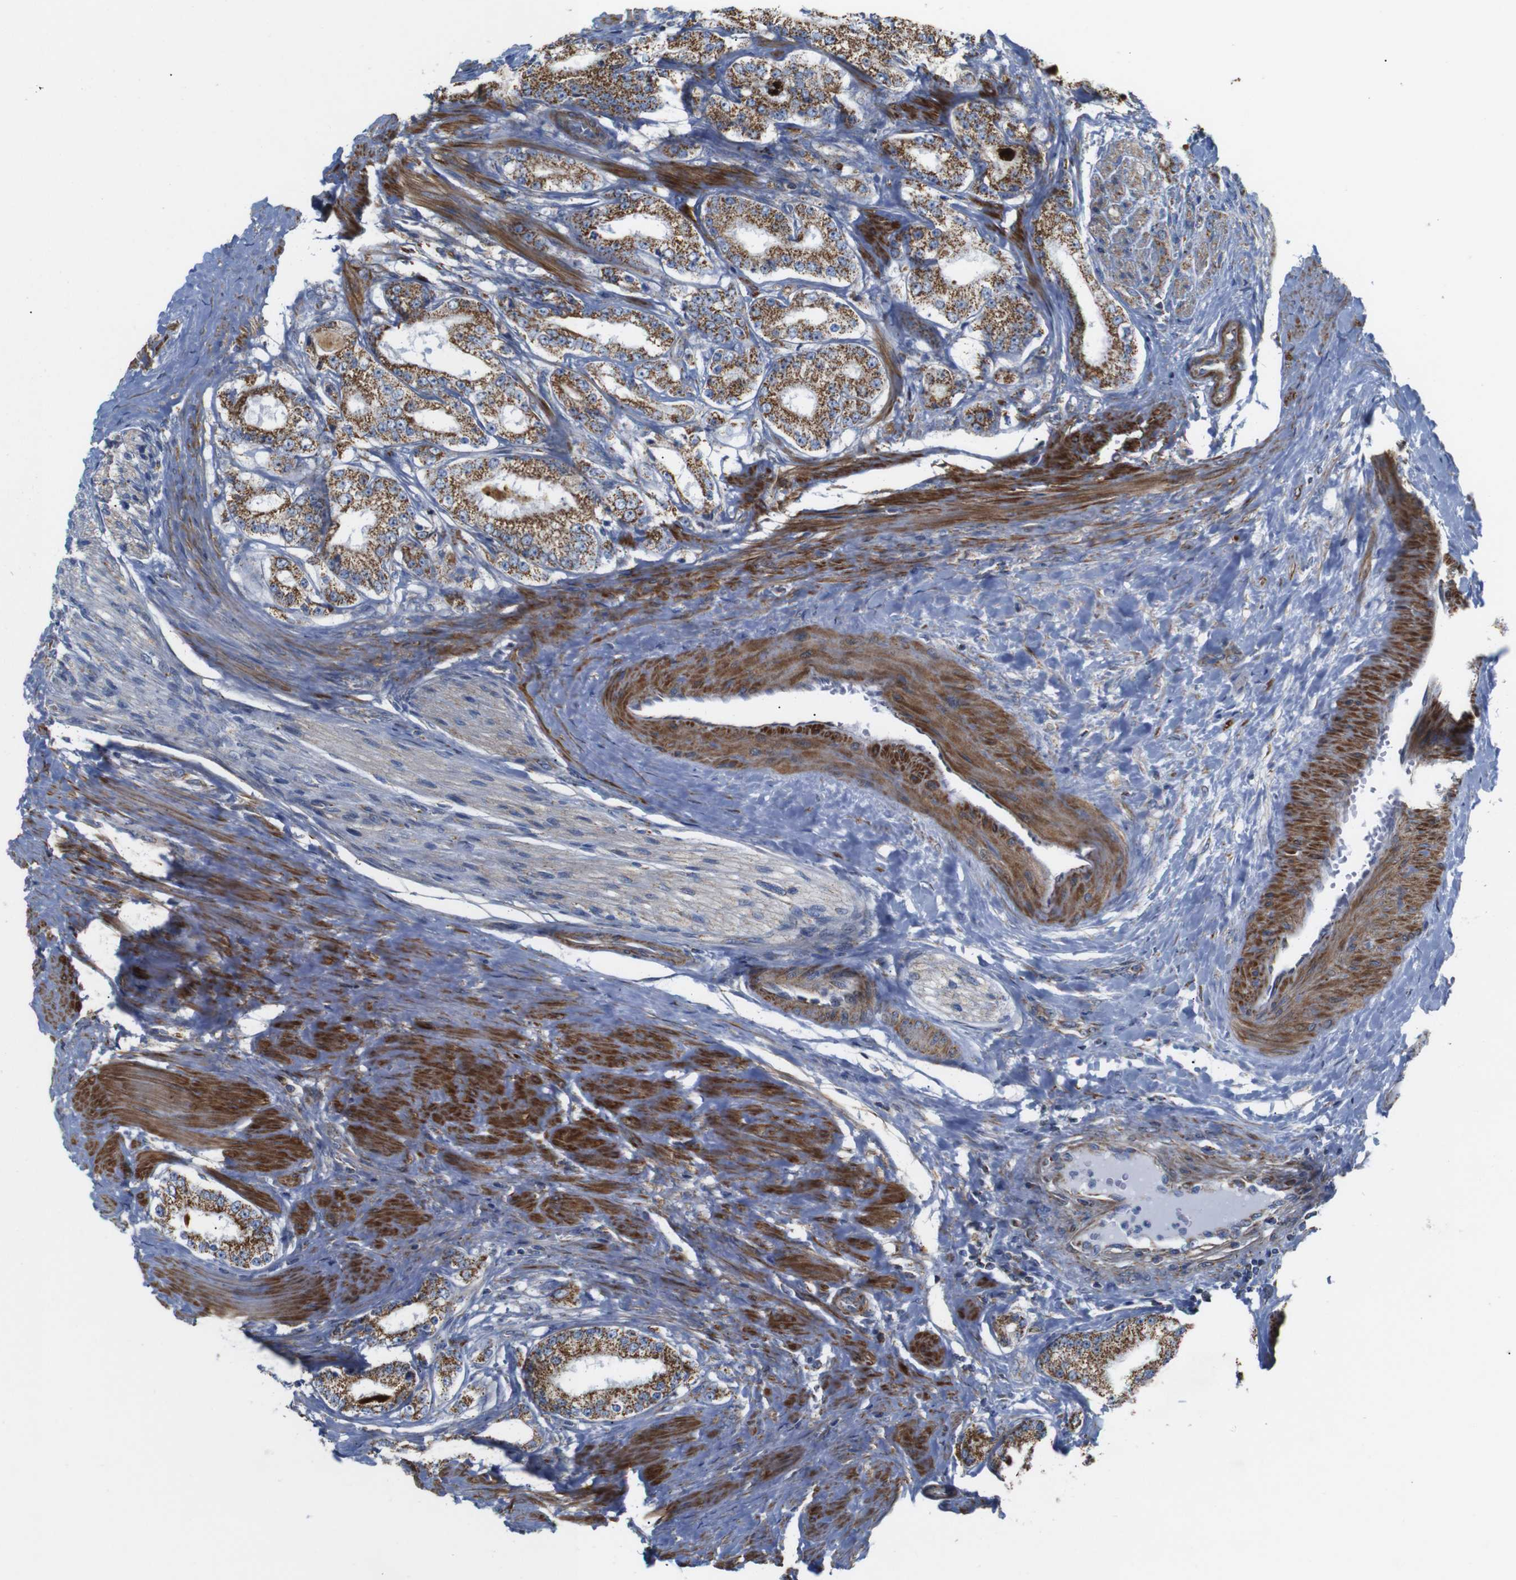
{"staining": {"intensity": "strong", "quantity": ">75%", "location": "cytoplasmic/membranous"}, "tissue": "prostate cancer", "cell_type": "Tumor cells", "image_type": "cancer", "snomed": [{"axis": "morphology", "description": "Adenocarcinoma, Low grade"}, {"axis": "topography", "description": "Prostate"}], "caption": "A photomicrograph of prostate cancer (adenocarcinoma (low-grade)) stained for a protein demonstrates strong cytoplasmic/membranous brown staining in tumor cells. (IHC, brightfield microscopy, high magnification).", "gene": "FAM171B", "patient": {"sex": "male", "age": 63}}